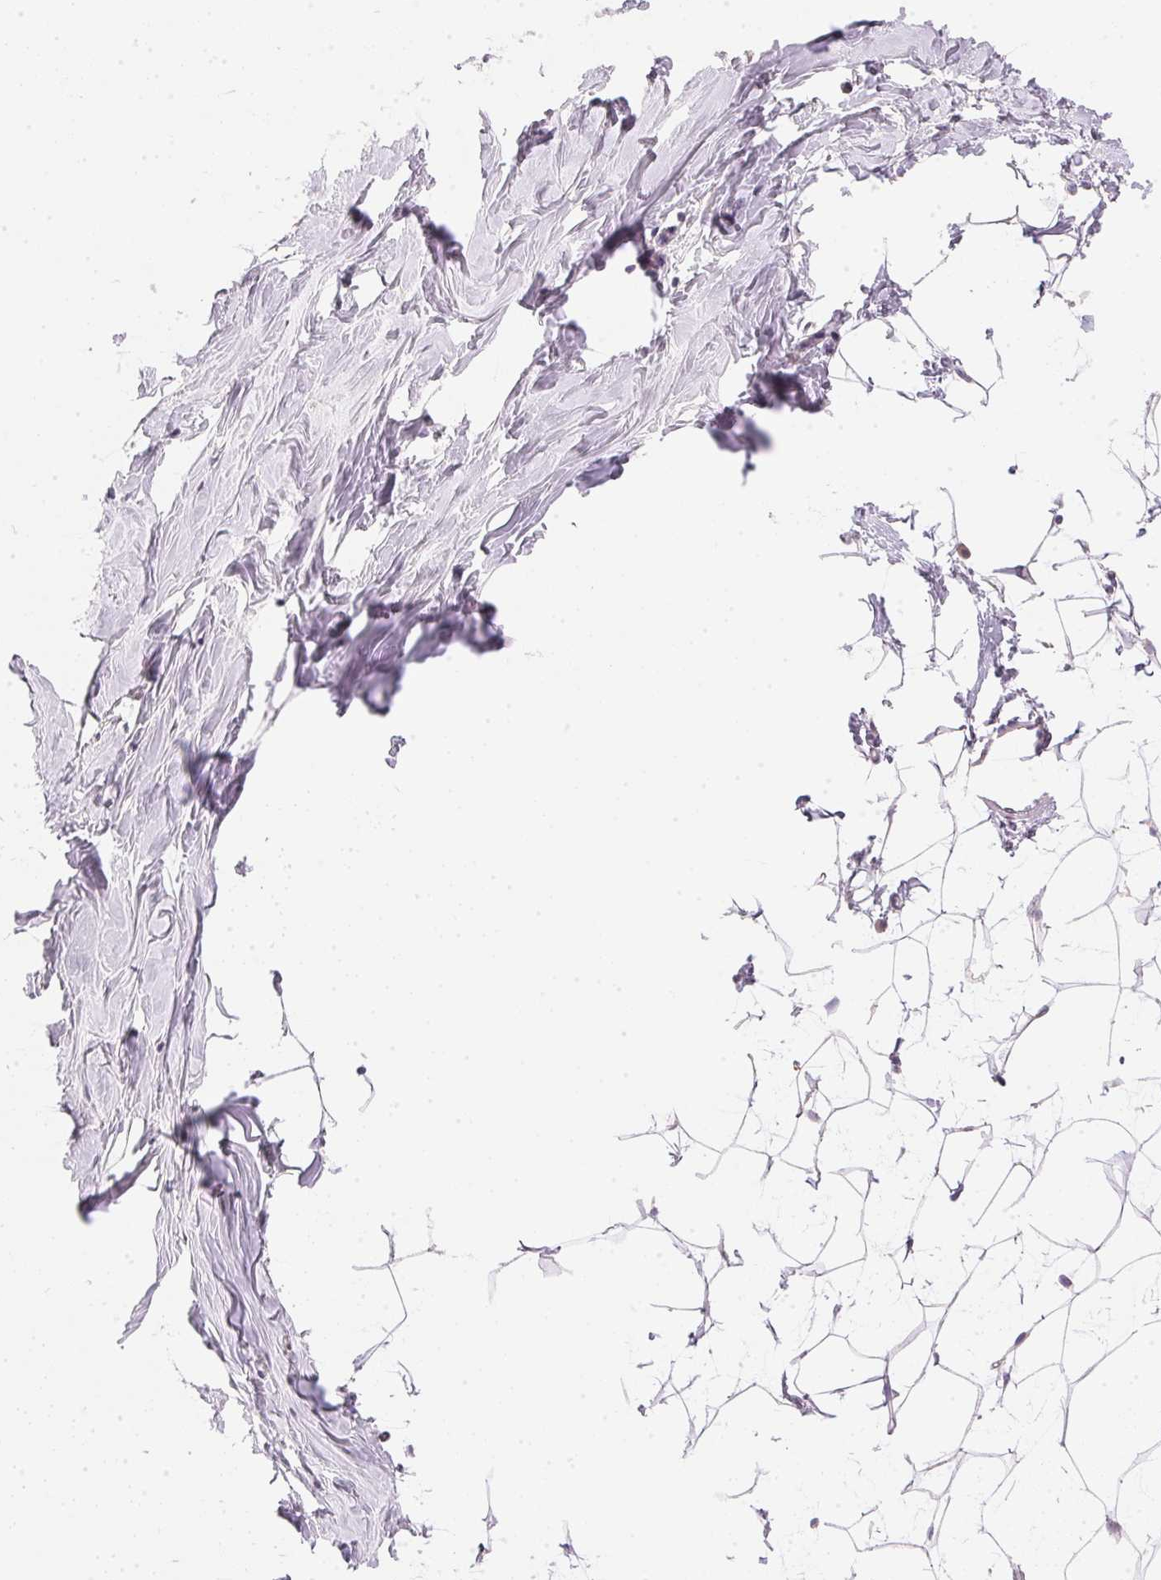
{"staining": {"intensity": "negative", "quantity": "none", "location": "none"}, "tissue": "breast", "cell_type": "Adipocytes", "image_type": "normal", "snomed": [{"axis": "morphology", "description": "Normal tissue, NOS"}, {"axis": "topography", "description": "Breast"}], "caption": "This is an IHC image of normal breast. There is no positivity in adipocytes.", "gene": "DHCR24", "patient": {"sex": "female", "age": 27}}